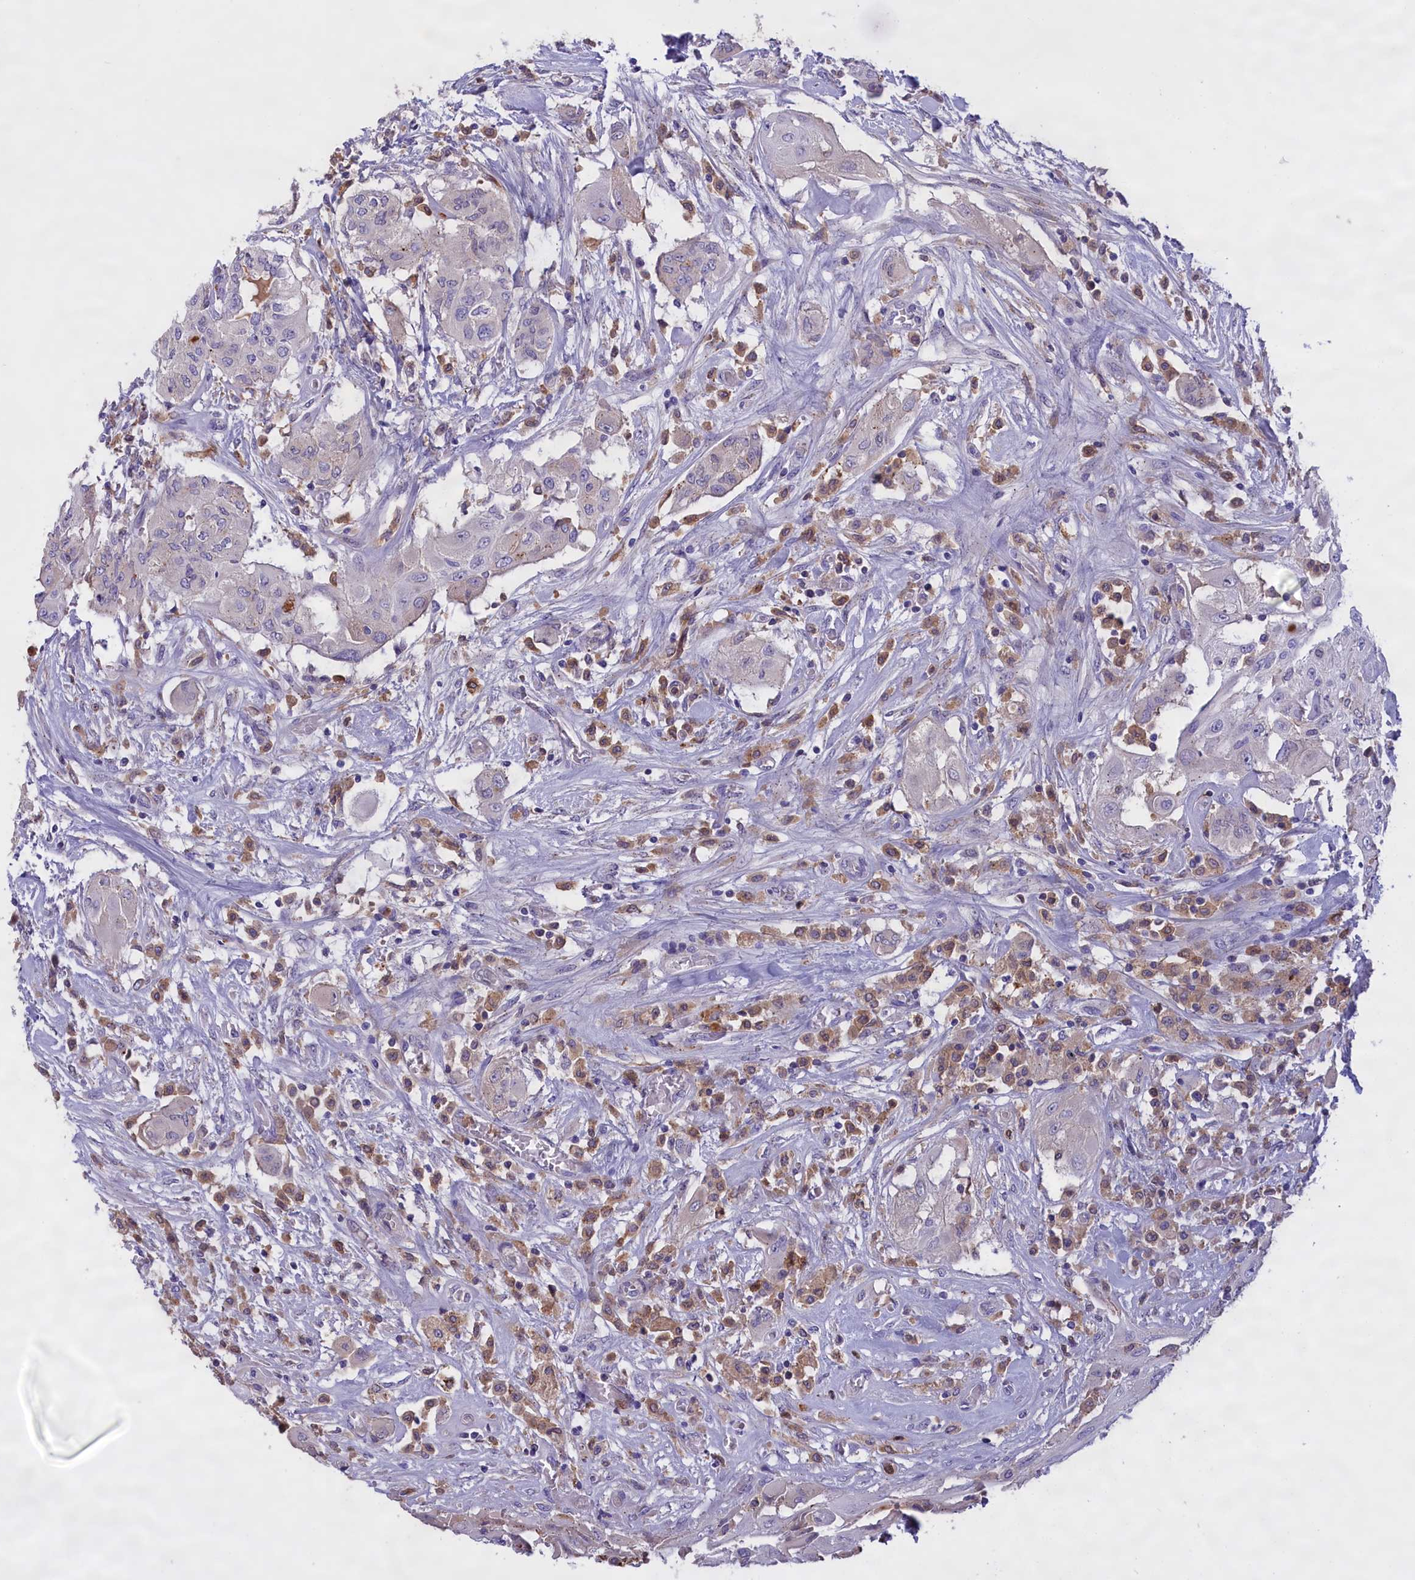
{"staining": {"intensity": "negative", "quantity": "none", "location": "none"}, "tissue": "thyroid cancer", "cell_type": "Tumor cells", "image_type": "cancer", "snomed": [{"axis": "morphology", "description": "Papillary adenocarcinoma, NOS"}, {"axis": "topography", "description": "Thyroid gland"}], "caption": "Tumor cells show no significant protein expression in thyroid cancer (papillary adenocarcinoma). The staining is performed using DAB brown chromogen with nuclei counter-stained in using hematoxylin.", "gene": "FAM149B1", "patient": {"sex": "female", "age": 59}}